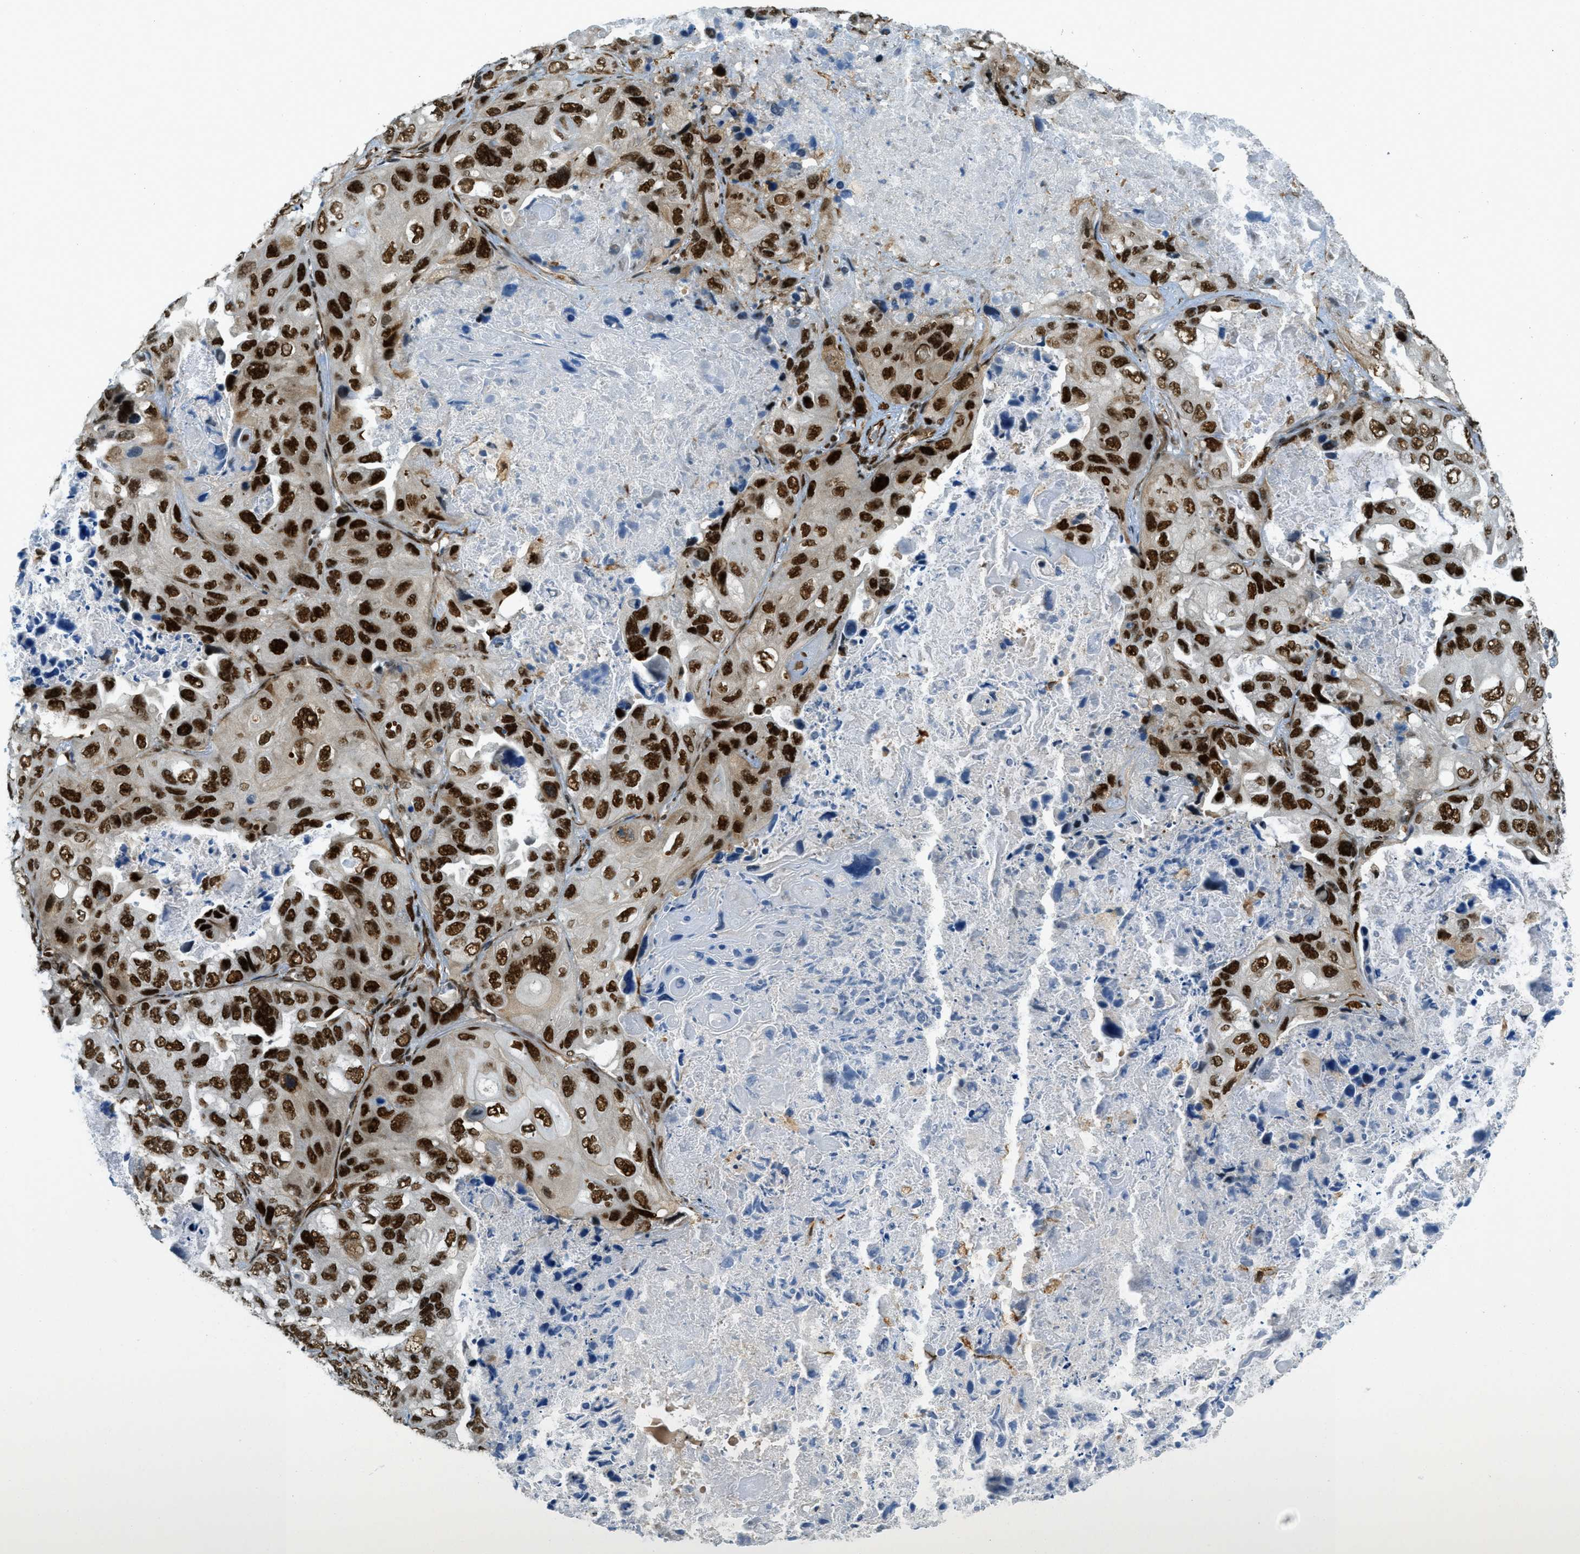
{"staining": {"intensity": "strong", "quantity": ">75%", "location": "nuclear"}, "tissue": "lung cancer", "cell_type": "Tumor cells", "image_type": "cancer", "snomed": [{"axis": "morphology", "description": "Squamous cell carcinoma, NOS"}, {"axis": "topography", "description": "Lung"}], "caption": "Immunohistochemistry micrograph of neoplastic tissue: lung cancer (squamous cell carcinoma) stained using IHC exhibits high levels of strong protein expression localized specifically in the nuclear of tumor cells, appearing as a nuclear brown color.", "gene": "ZFR", "patient": {"sex": "female", "age": 73}}